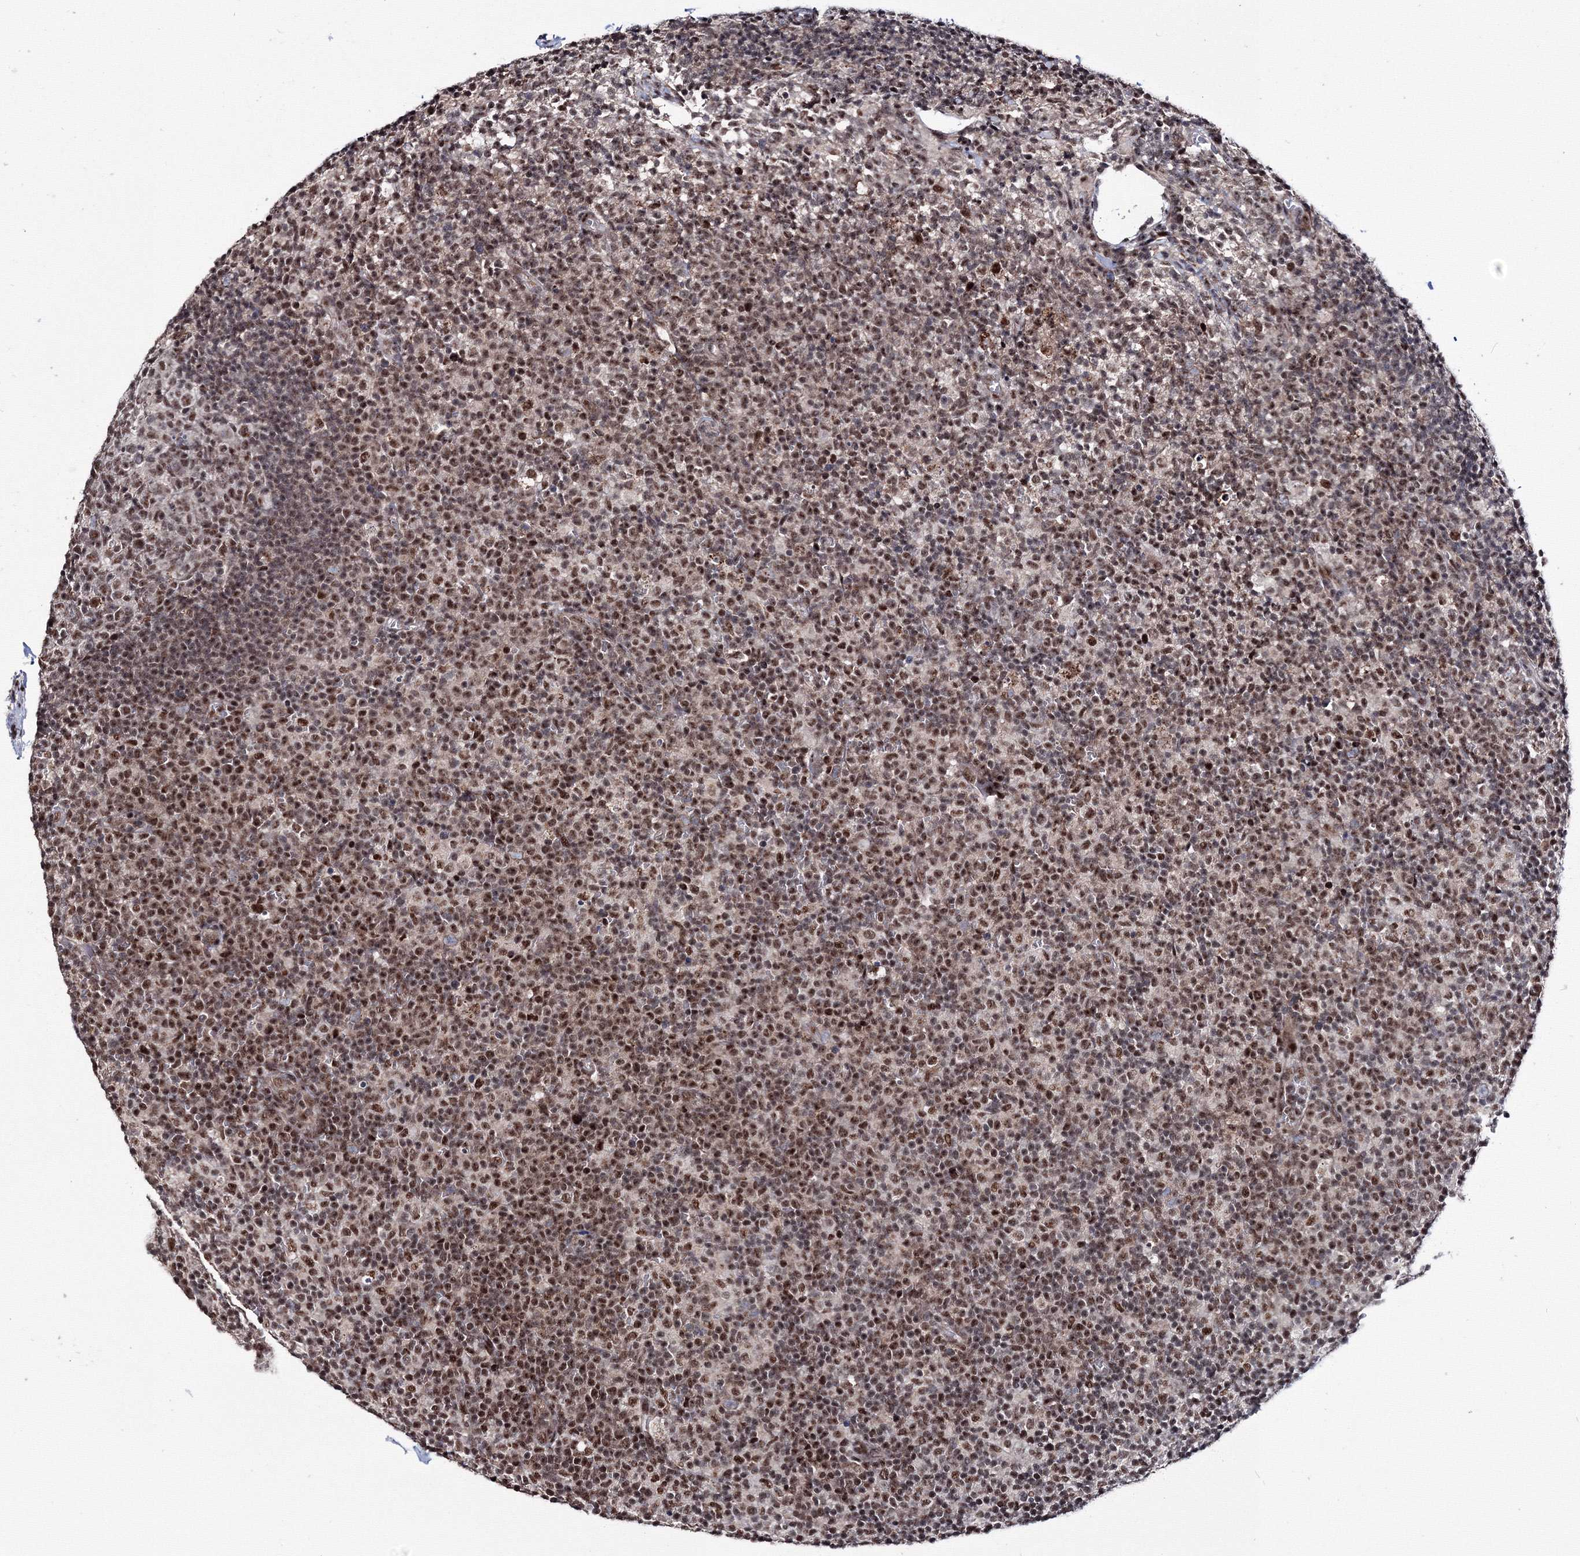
{"staining": {"intensity": "moderate", "quantity": "25%-75%", "location": "nuclear"}, "tissue": "lymph node", "cell_type": "Germinal center cells", "image_type": "normal", "snomed": [{"axis": "morphology", "description": "Normal tissue, NOS"}, {"axis": "morphology", "description": "Inflammation, NOS"}, {"axis": "topography", "description": "Lymph node"}], "caption": "A micrograph of lymph node stained for a protein exhibits moderate nuclear brown staining in germinal center cells.", "gene": "TATDN2", "patient": {"sex": "male", "age": 55}}